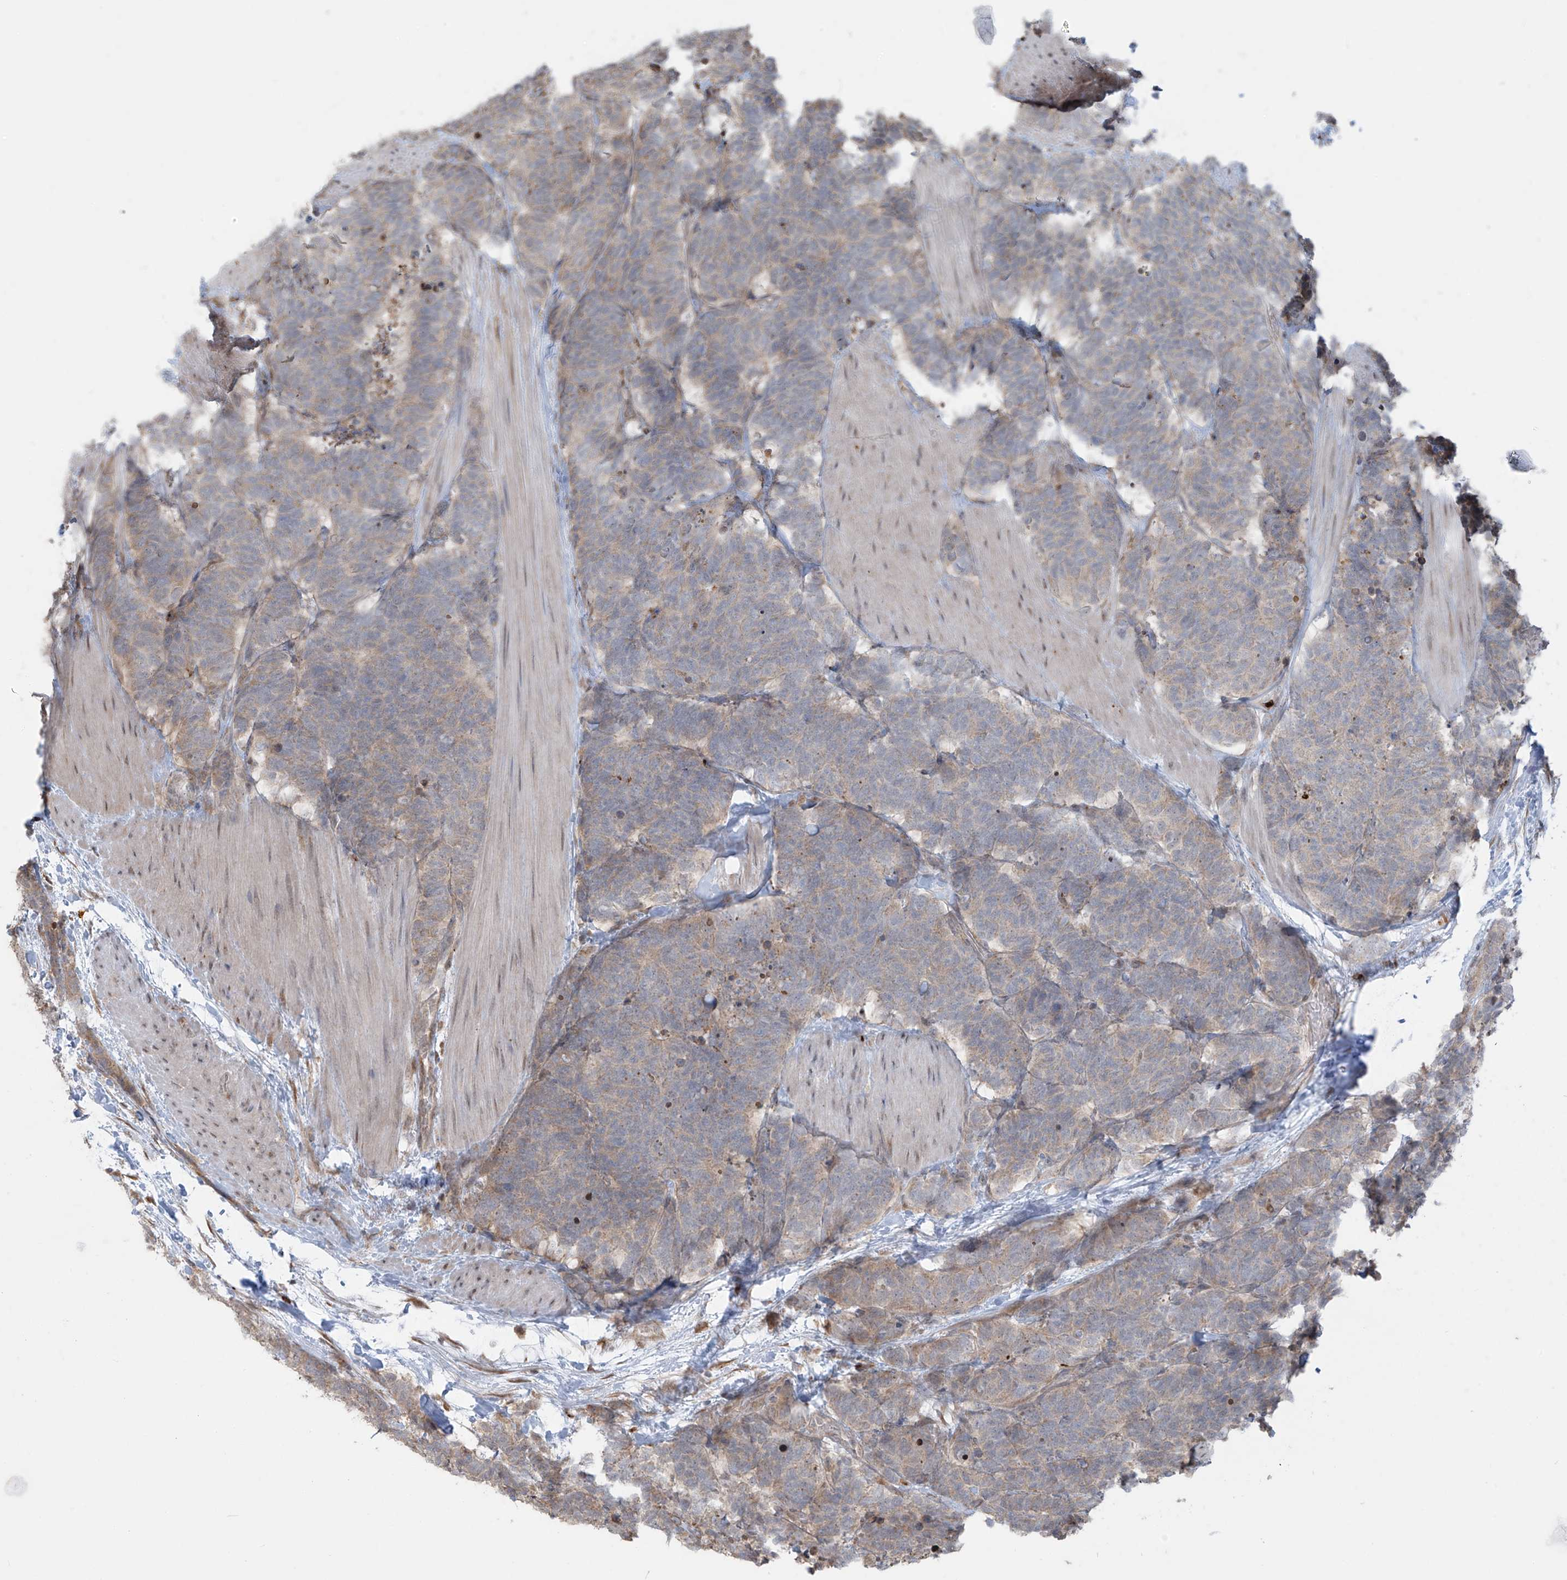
{"staining": {"intensity": "weak", "quantity": "25%-75%", "location": "cytoplasmic/membranous"}, "tissue": "carcinoid", "cell_type": "Tumor cells", "image_type": "cancer", "snomed": [{"axis": "morphology", "description": "Carcinoma, NOS"}, {"axis": "morphology", "description": "Carcinoid, malignant, NOS"}, {"axis": "topography", "description": "Urinary bladder"}], "caption": "Immunohistochemical staining of human carcinoid (malignant) exhibits low levels of weak cytoplasmic/membranous expression in approximately 25%-75% of tumor cells.", "gene": "PLEKHM3", "patient": {"sex": "male", "age": 57}}